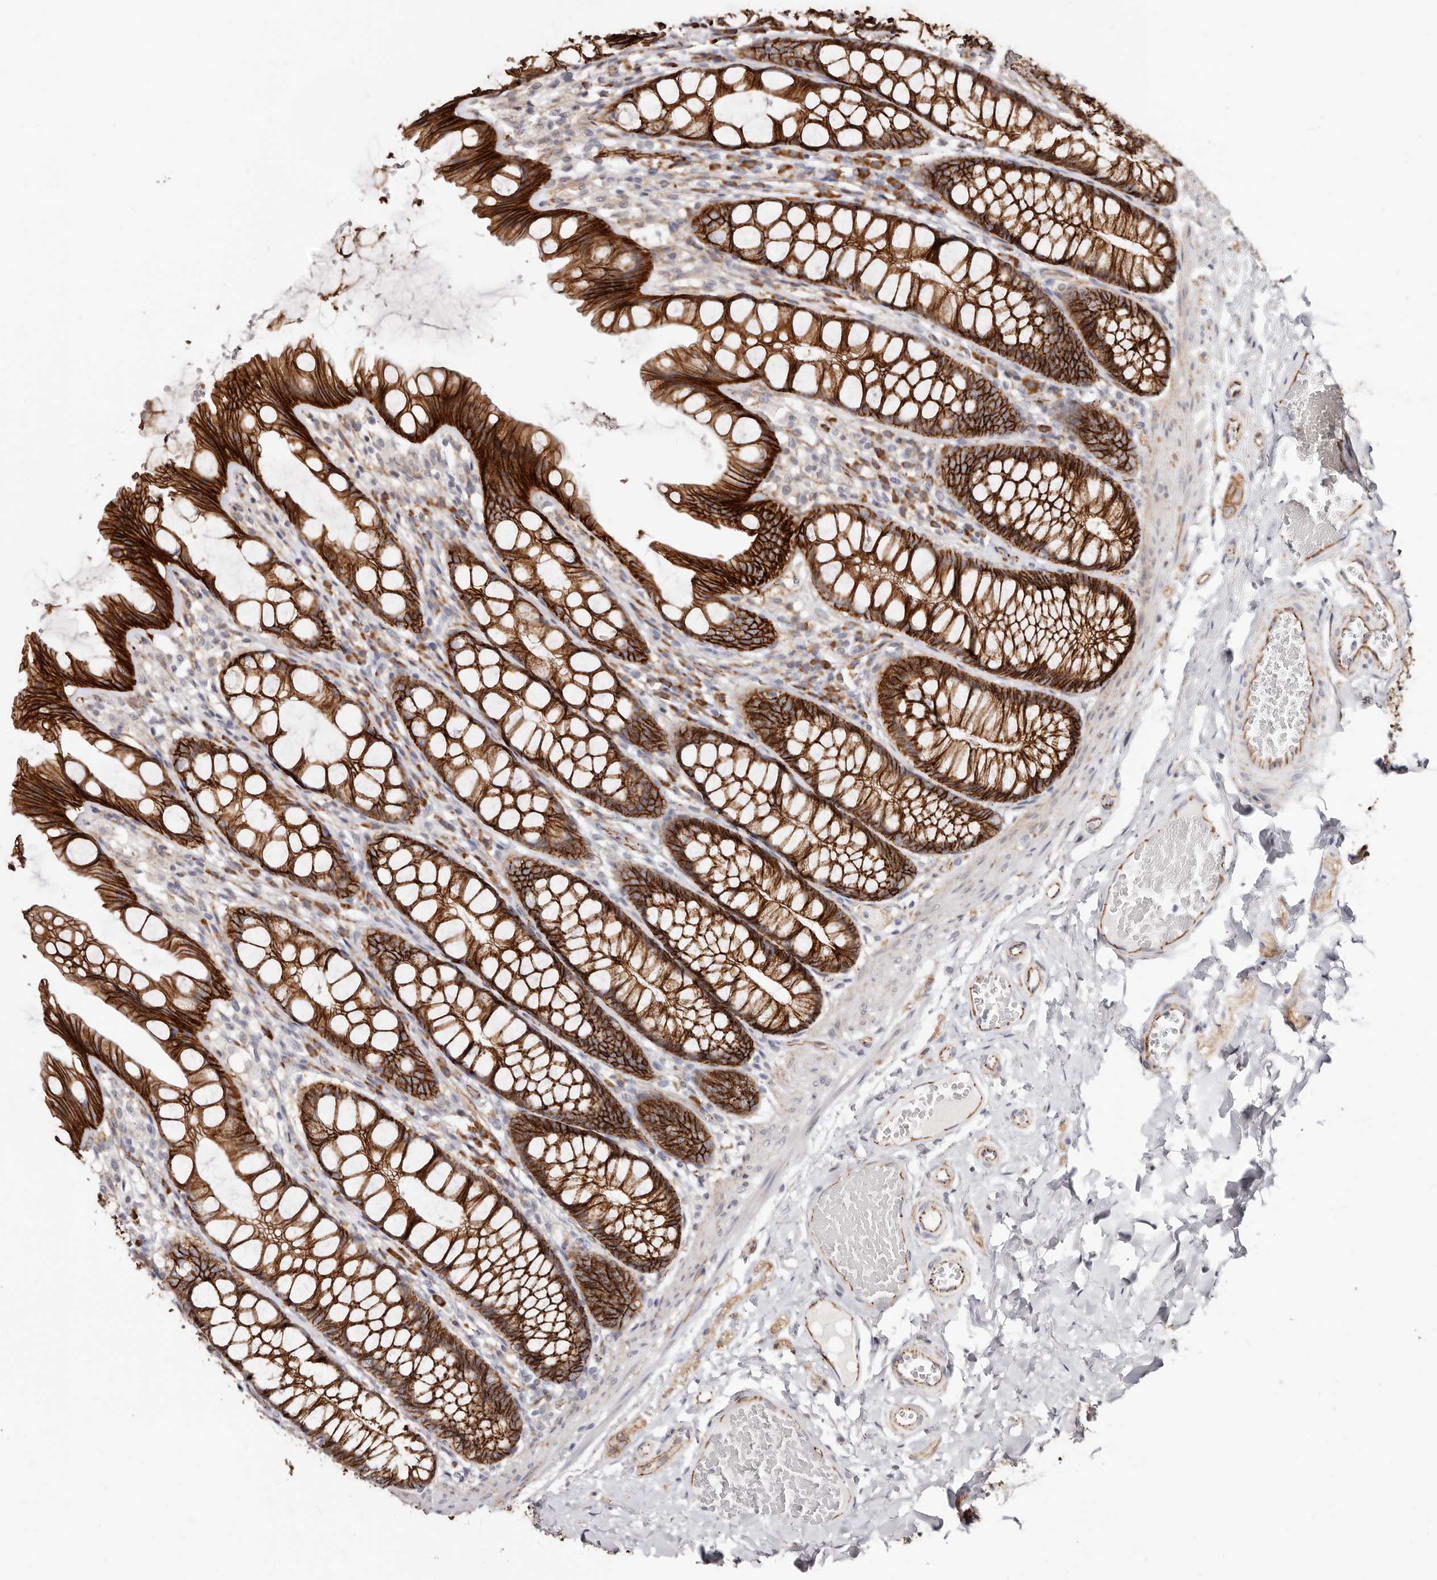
{"staining": {"intensity": "moderate", "quantity": ">75%", "location": "cytoplasmic/membranous"}, "tissue": "colon", "cell_type": "Endothelial cells", "image_type": "normal", "snomed": [{"axis": "morphology", "description": "Normal tissue, NOS"}, {"axis": "topography", "description": "Colon"}], "caption": "This photomicrograph shows immunohistochemistry (IHC) staining of benign colon, with medium moderate cytoplasmic/membranous positivity in about >75% of endothelial cells.", "gene": "CTNNB1", "patient": {"sex": "male", "age": 47}}